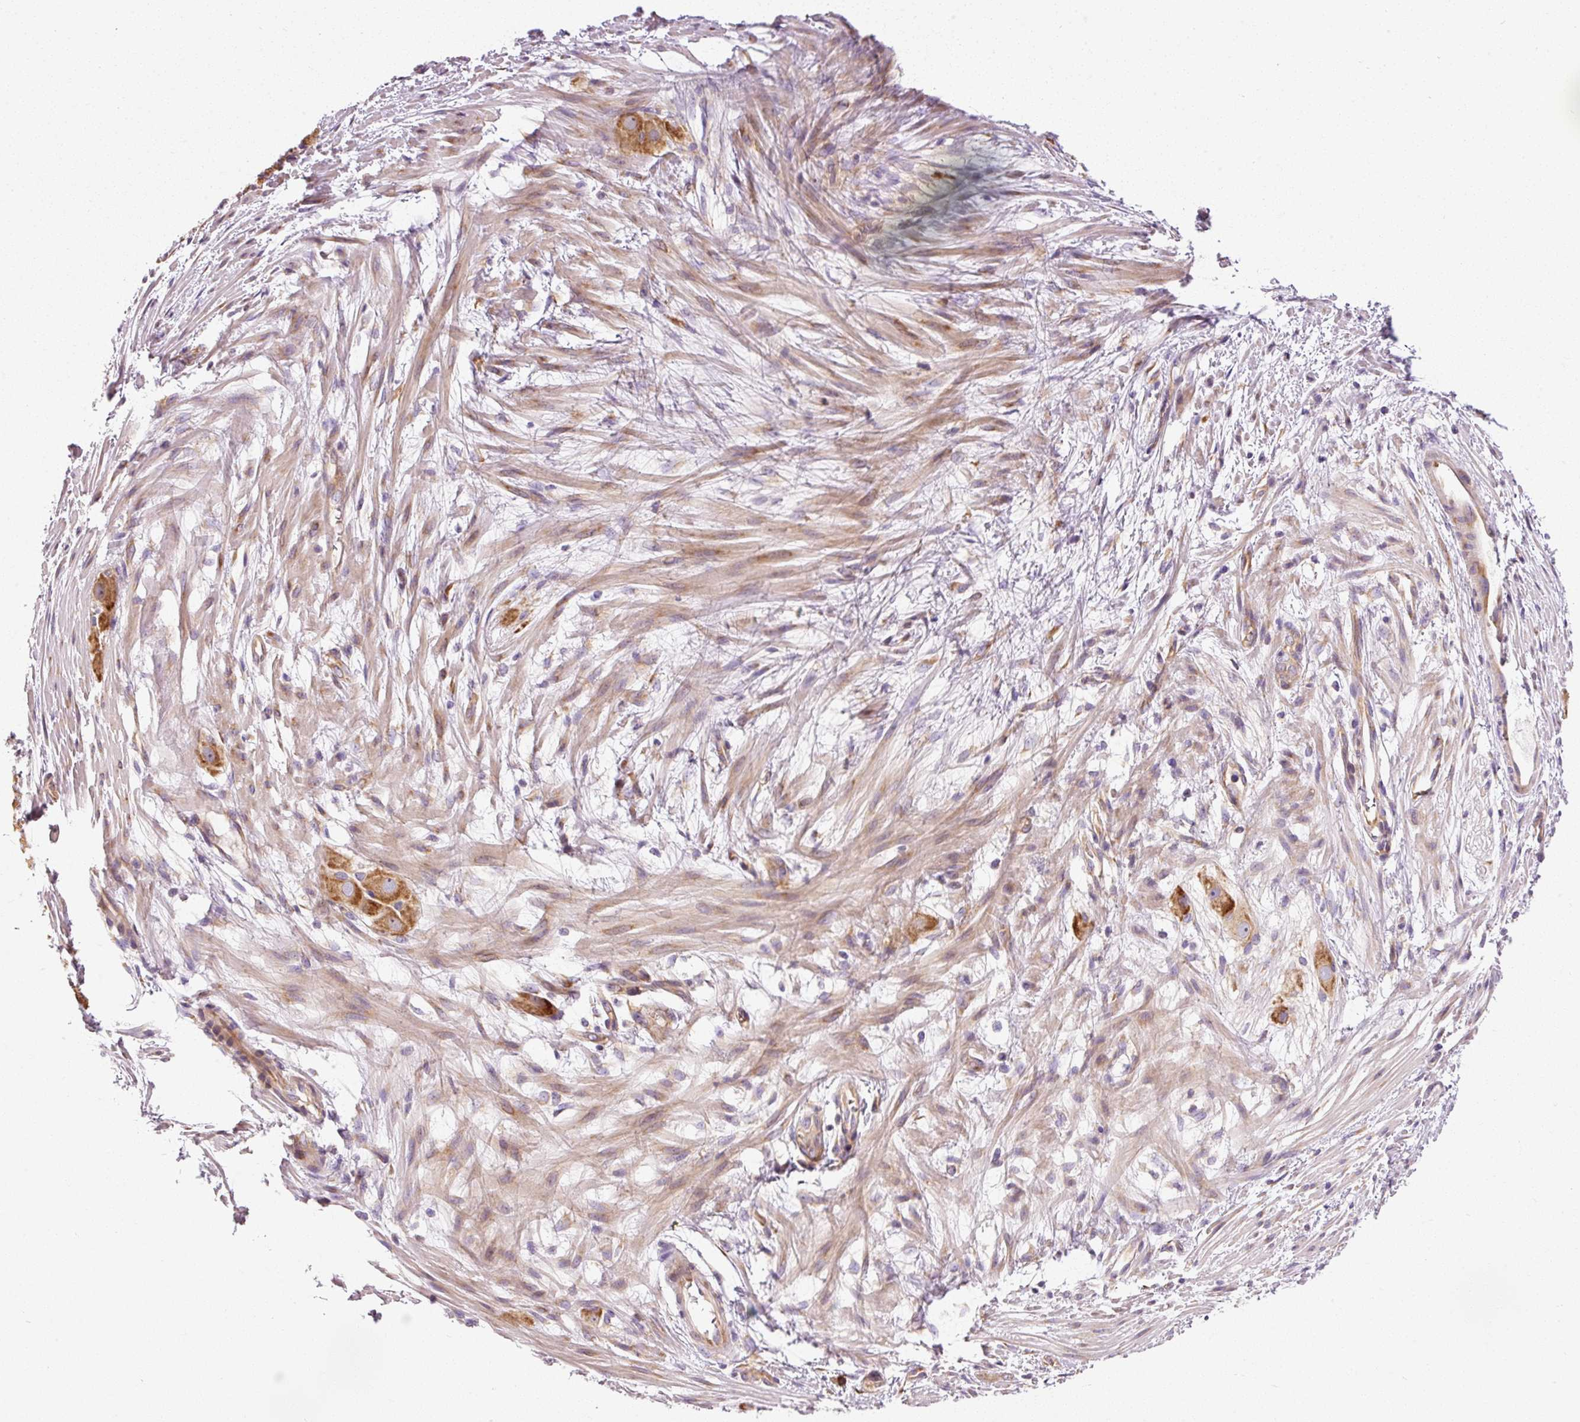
{"staining": {"intensity": "moderate", "quantity": ">75%", "location": "cytoplasmic/membranous"}, "tissue": "ovarian cancer", "cell_type": "Tumor cells", "image_type": "cancer", "snomed": [{"axis": "morphology", "description": "Carcinoma, endometroid"}, {"axis": "topography", "description": "Appendix"}, {"axis": "topography", "description": "Ovary"}], "caption": "Endometroid carcinoma (ovarian) was stained to show a protein in brown. There is medium levels of moderate cytoplasmic/membranous expression in about >75% of tumor cells.", "gene": "RPL10A", "patient": {"sex": "female", "age": 42}}